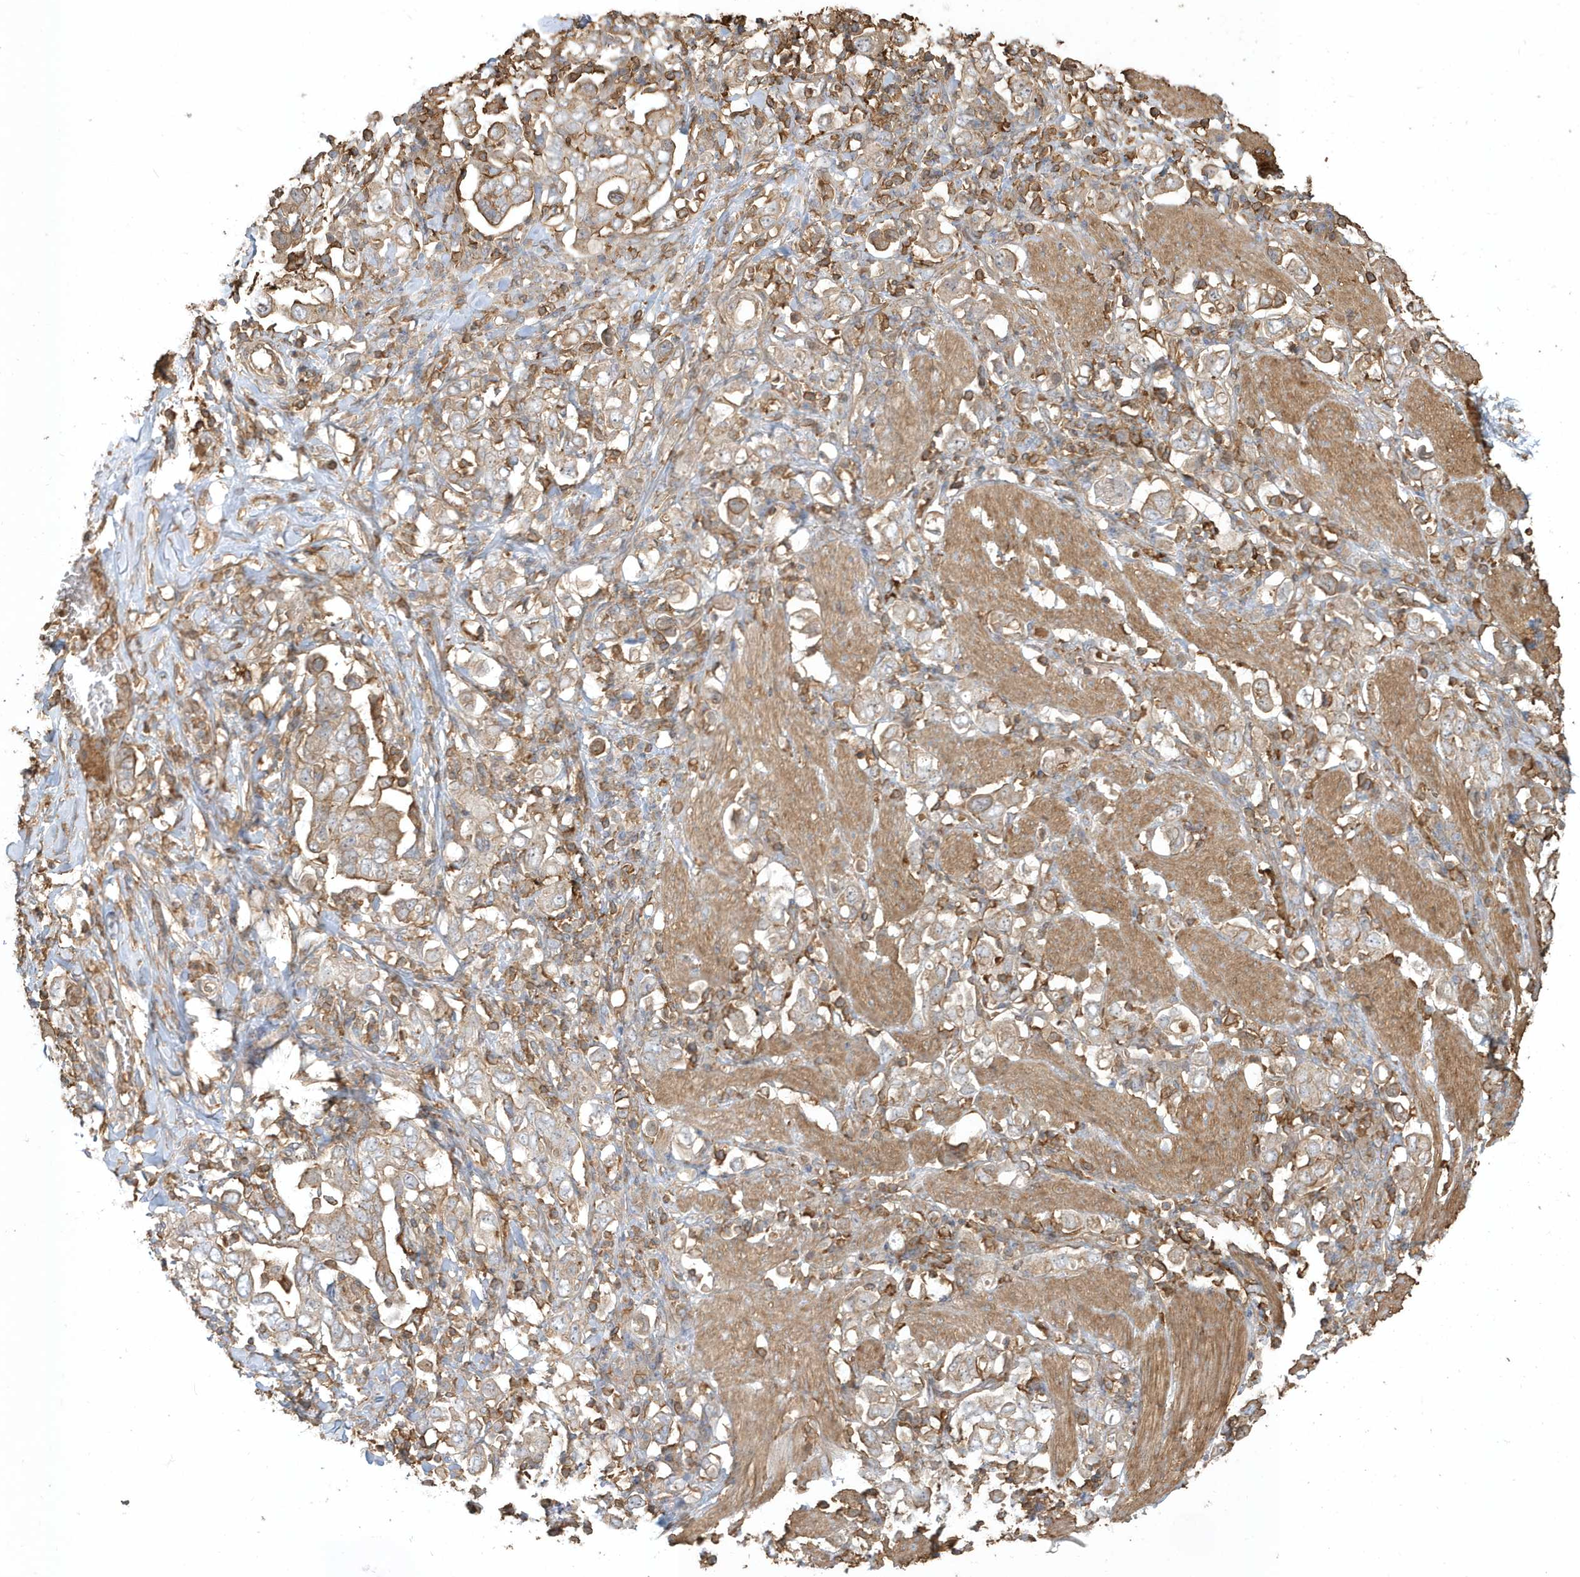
{"staining": {"intensity": "moderate", "quantity": ">75%", "location": "cytoplasmic/membranous"}, "tissue": "stomach cancer", "cell_type": "Tumor cells", "image_type": "cancer", "snomed": [{"axis": "morphology", "description": "Adenocarcinoma, NOS"}, {"axis": "topography", "description": "Stomach, upper"}], "caption": "A brown stain shows moderate cytoplasmic/membranous expression of a protein in stomach adenocarcinoma tumor cells.", "gene": "ZBTB8A", "patient": {"sex": "male", "age": 62}}